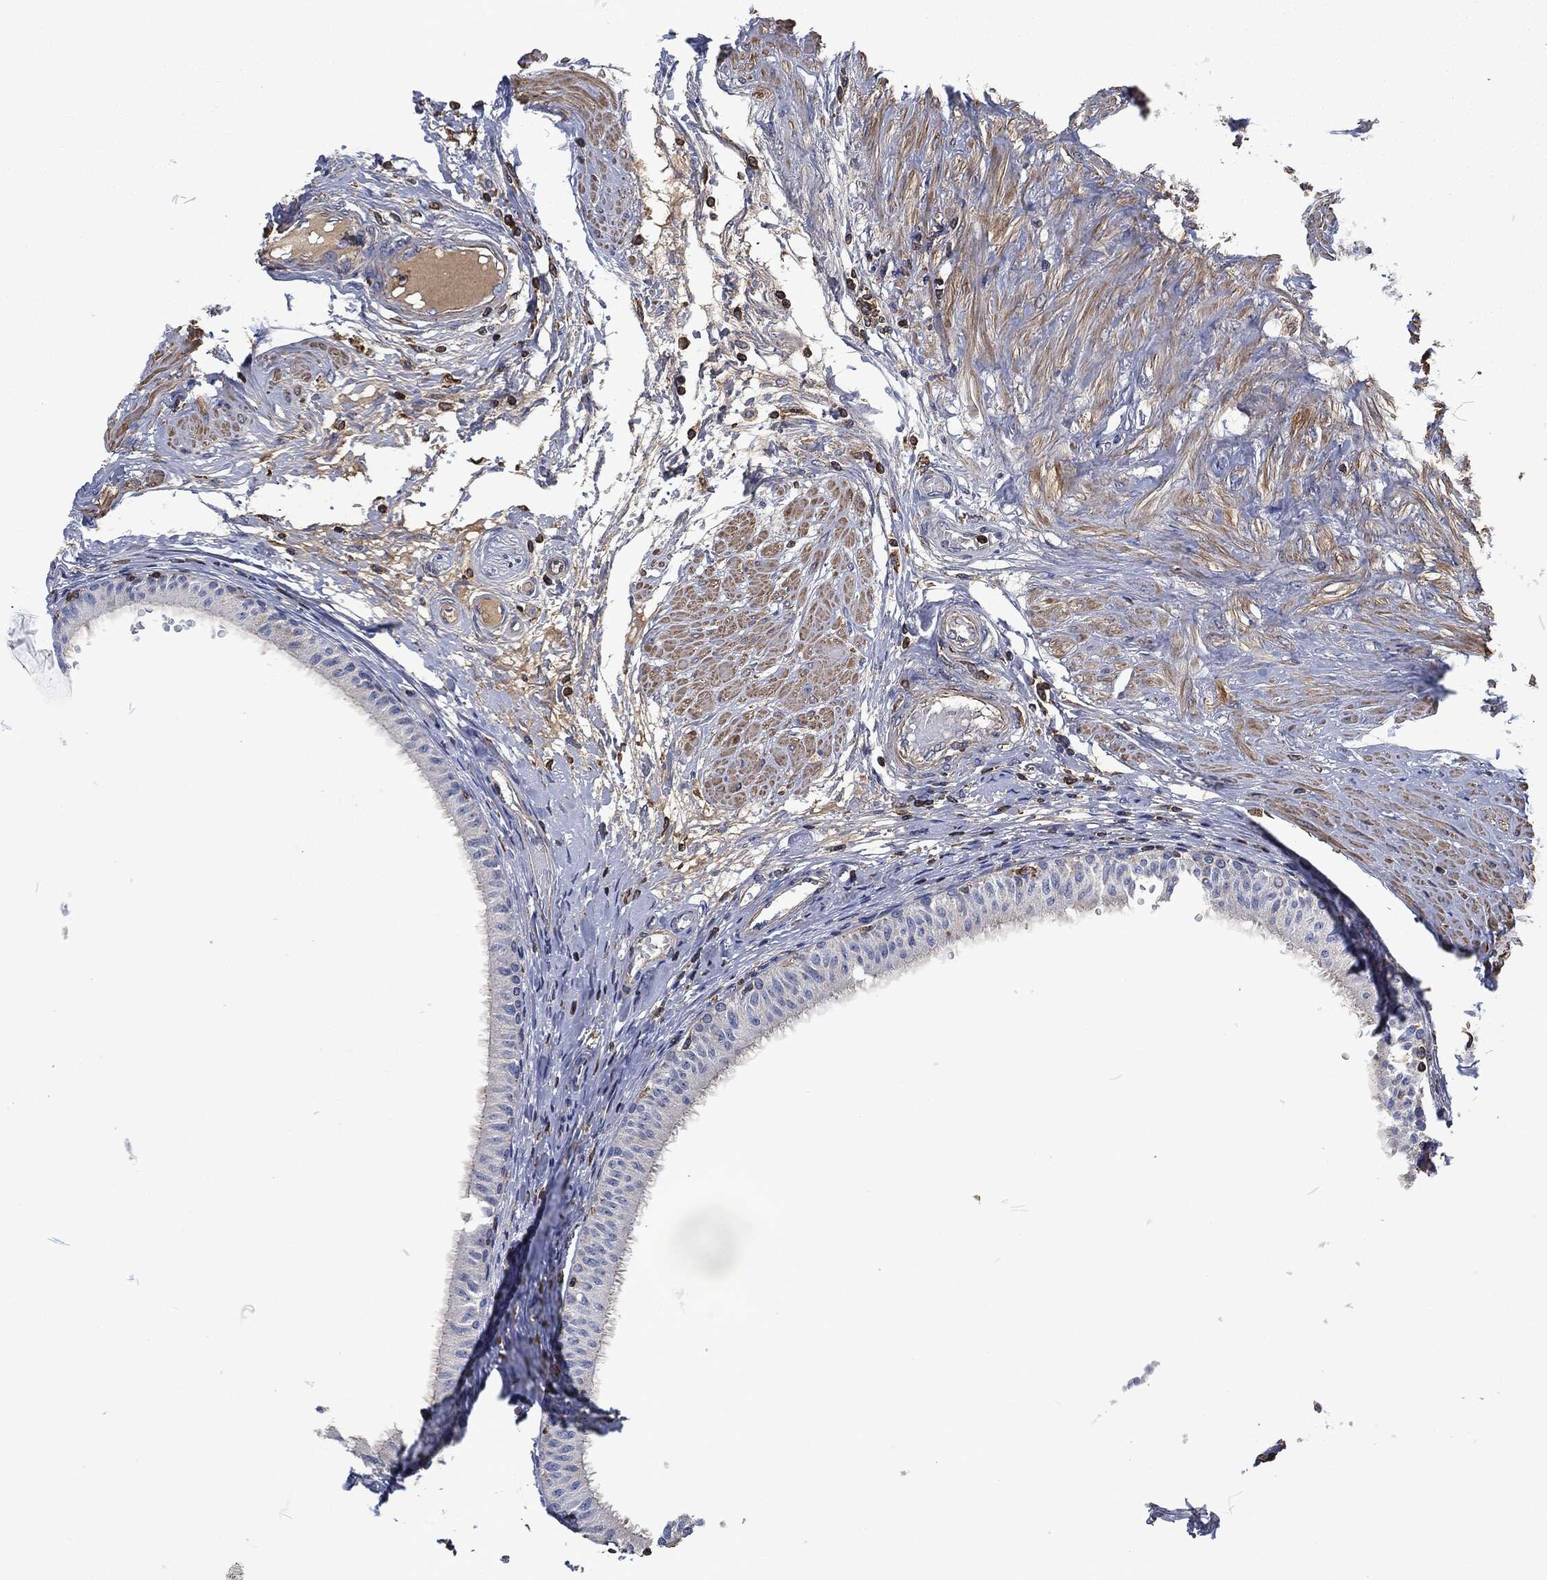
{"staining": {"intensity": "strong", "quantity": "25%-75%", "location": "cytoplasmic/membranous"}, "tissue": "epididymis", "cell_type": "Glandular cells", "image_type": "normal", "snomed": [{"axis": "morphology", "description": "Normal tissue, NOS"}, {"axis": "morphology", "description": "Seminoma, NOS"}, {"axis": "topography", "description": "Testis"}, {"axis": "topography", "description": "Epididymis"}], "caption": "Immunohistochemistry histopathology image of normal epididymis: epididymis stained using immunohistochemistry (IHC) reveals high levels of strong protein expression localized specifically in the cytoplasmic/membranous of glandular cells, appearing as a cytoplasmic/membranous brown color.", "gene": "LGALS9", "patient": {"sex": "male", "age": 61}}